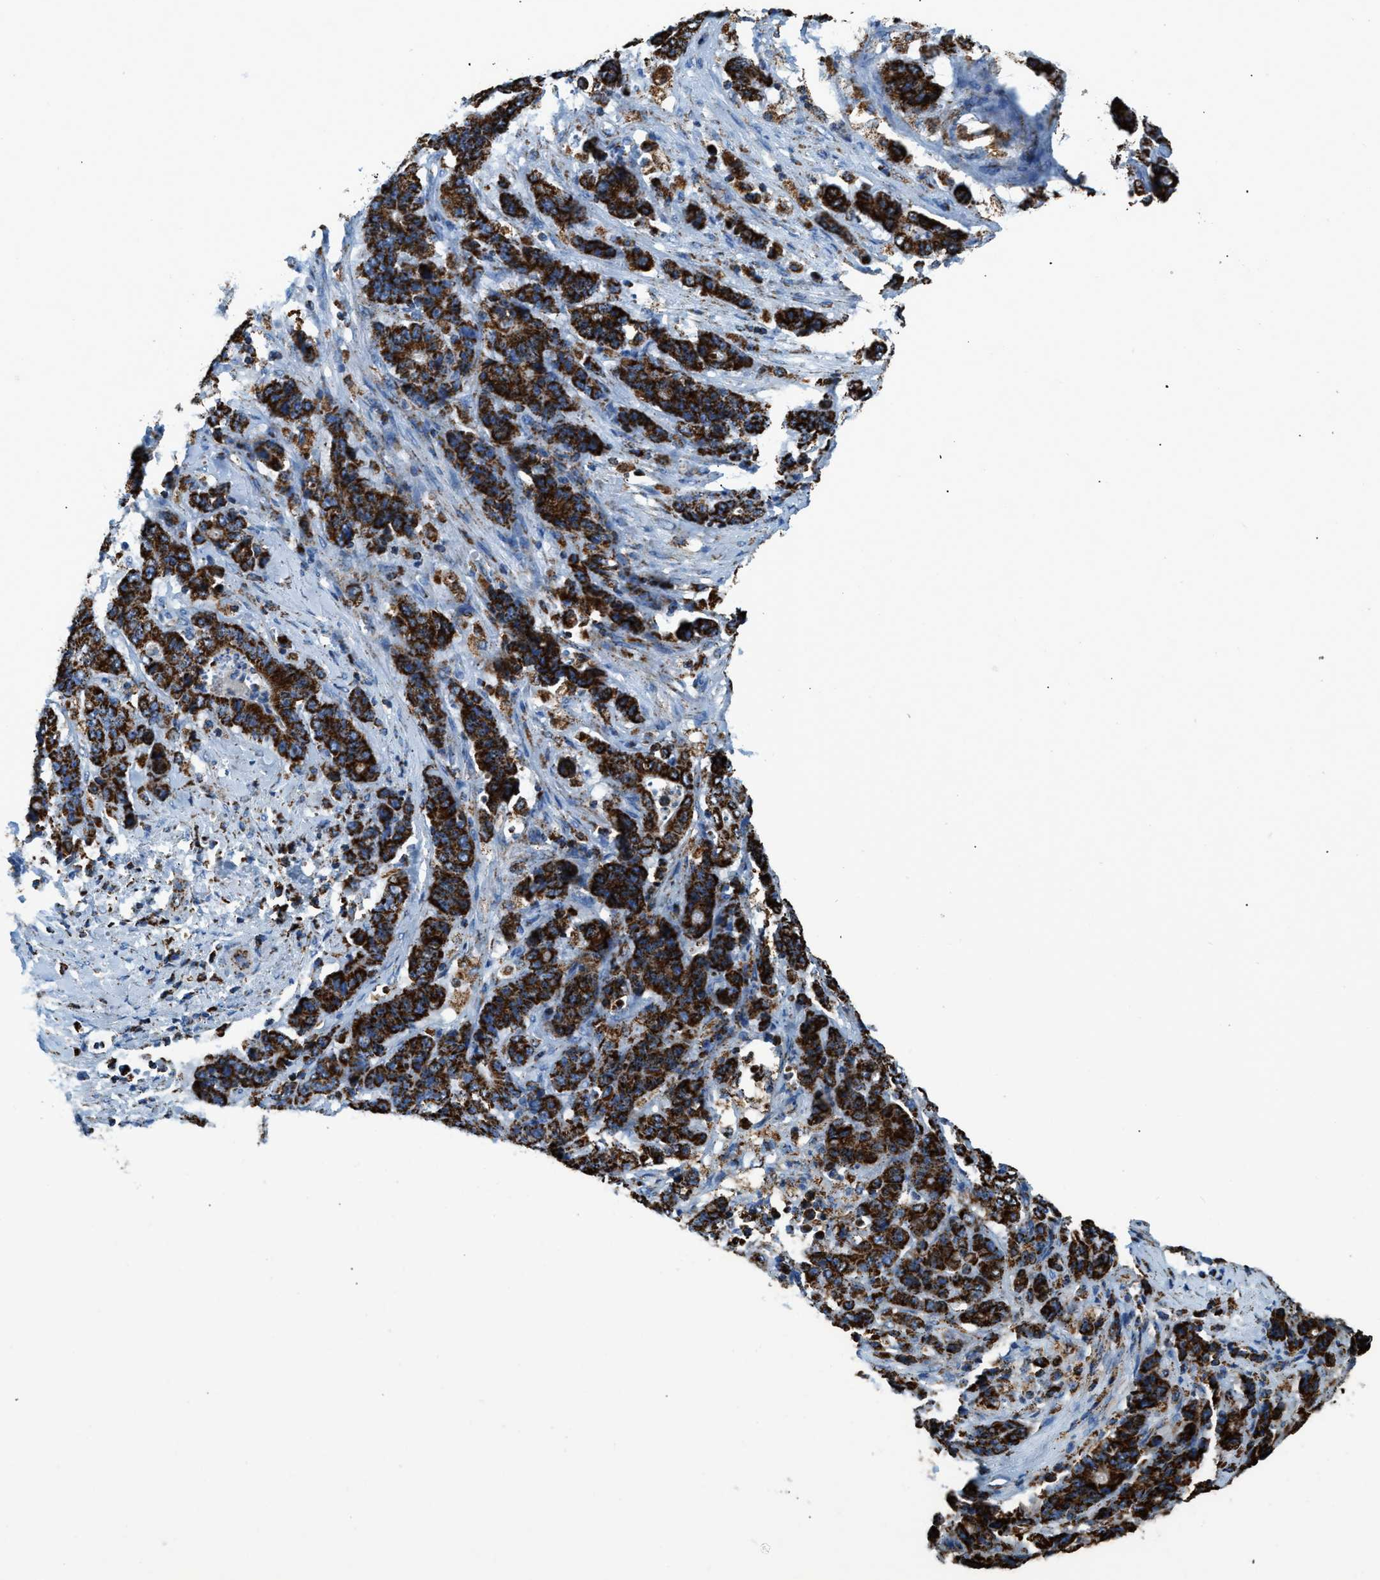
{"staining": {"intensity": "strong", "quantity": ">75%", "location": "cytoplasmic/membranous"}, "tissue": "stomach cancer", "cell_type": "Tumor cells", "image_type": "cancer", "snomed": [{"axis": "morphology", "description": "Adenocarcinoma, NOS"}, {"axis": "topography", "description": "Stomach"}], "caption": "Protein staining of stomach adenocarcinoma tissue reveals strong cytoplasmic/membranous staining in approximately >75% of tumor cells.", "gene": "ETFB", "patient": {"sex": "female", "age": 73}}